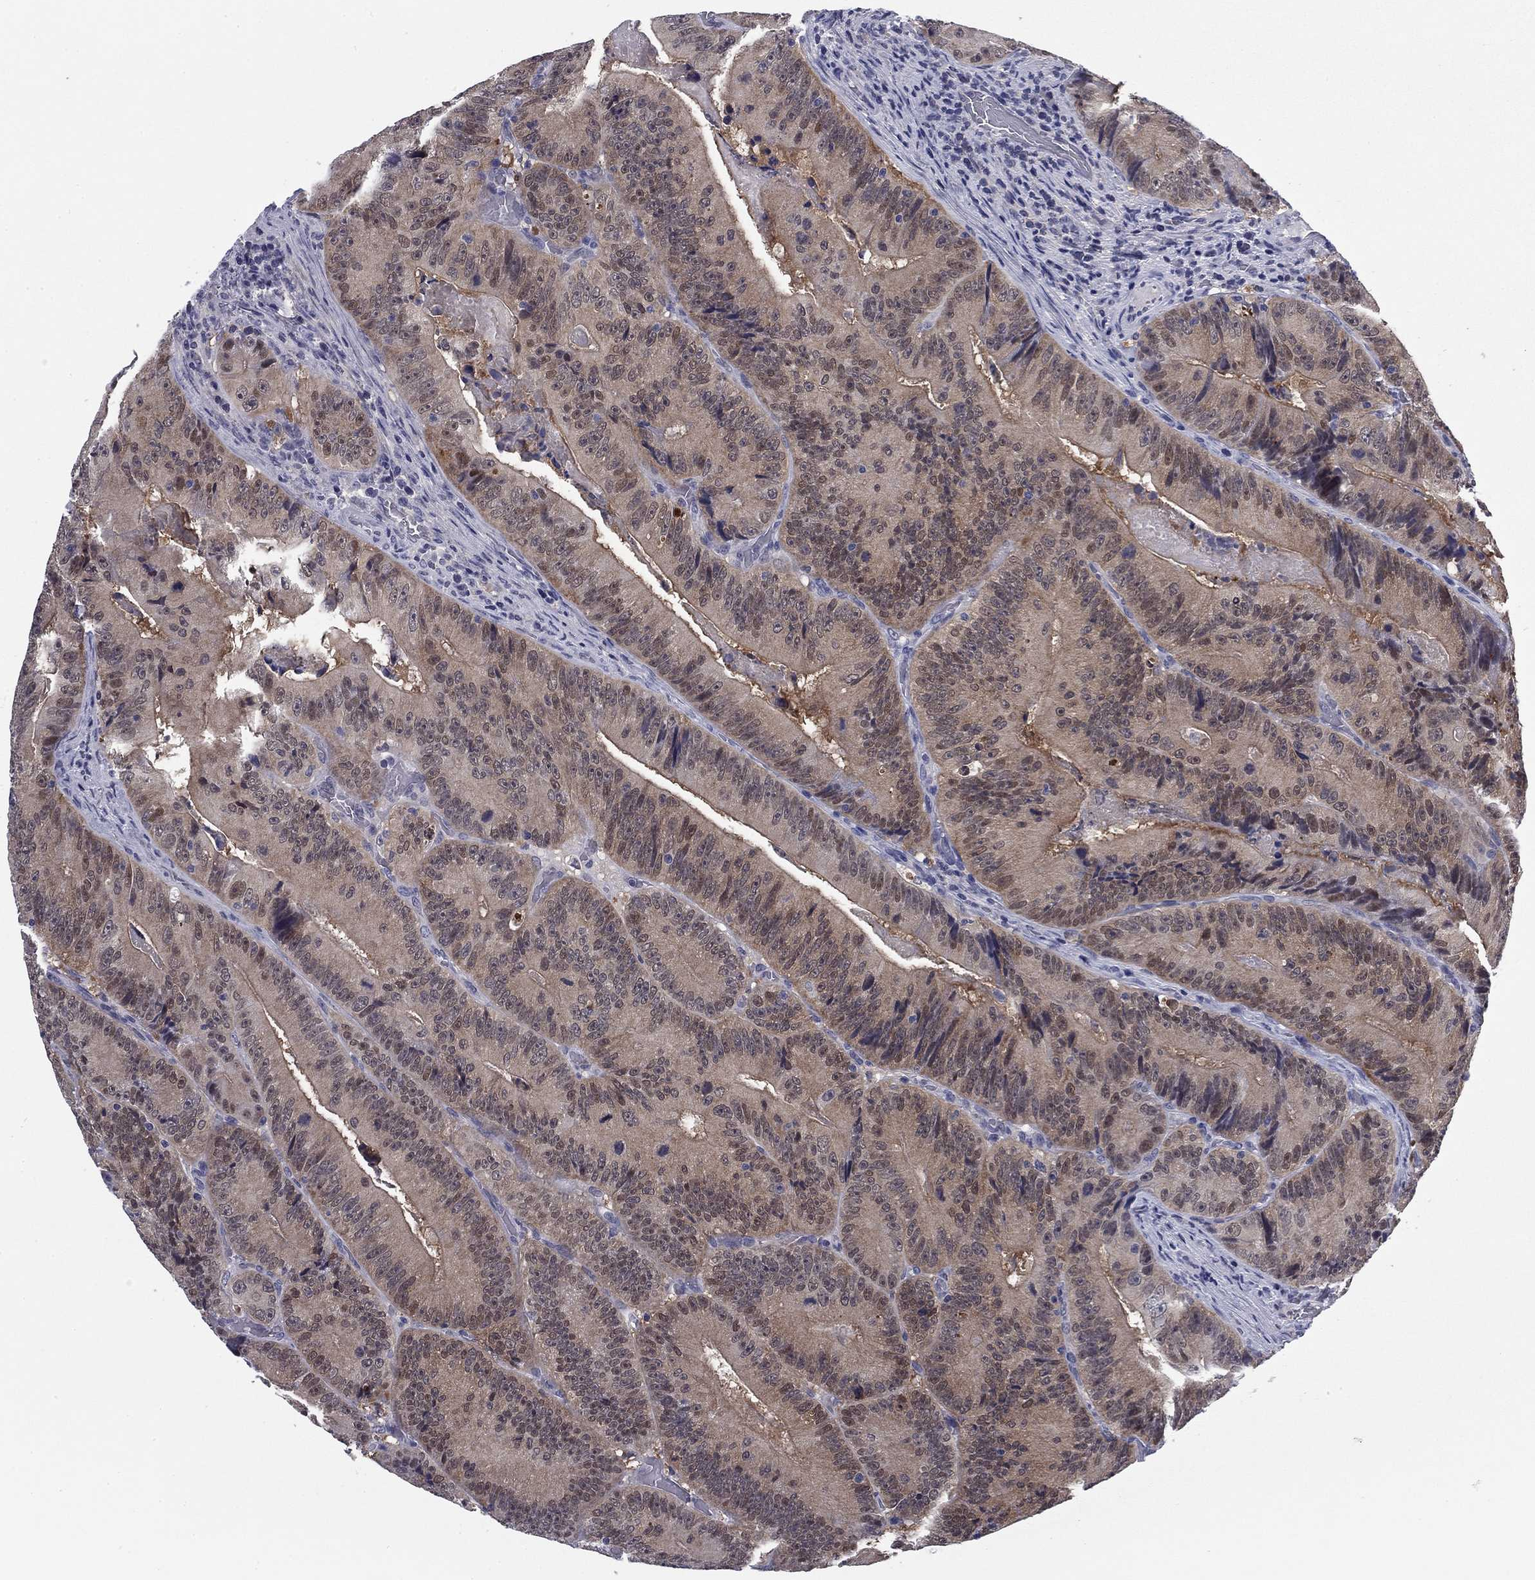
{"staining": {"intensity": "weak", "quantity": "<25%", "location": "cytoplasmic/membranous,nuclear"}, "tissue": "colorectal cancer", "cell_type": "Tumor cells", "image_type": "cancer", "snomed": [{"axis": "morphology", "description": "Adenocarcinoma, NOS"}, {"axis": "topography", "description": "Colon"}], "caption": "Tumor cells show no significant protein positivity in colorectal cancer (adenocarcinoma). (IHC, brightfield microscopy, high magnification).", "gene": "REXO5", "patient": {"sex": "female", "age": 86}}